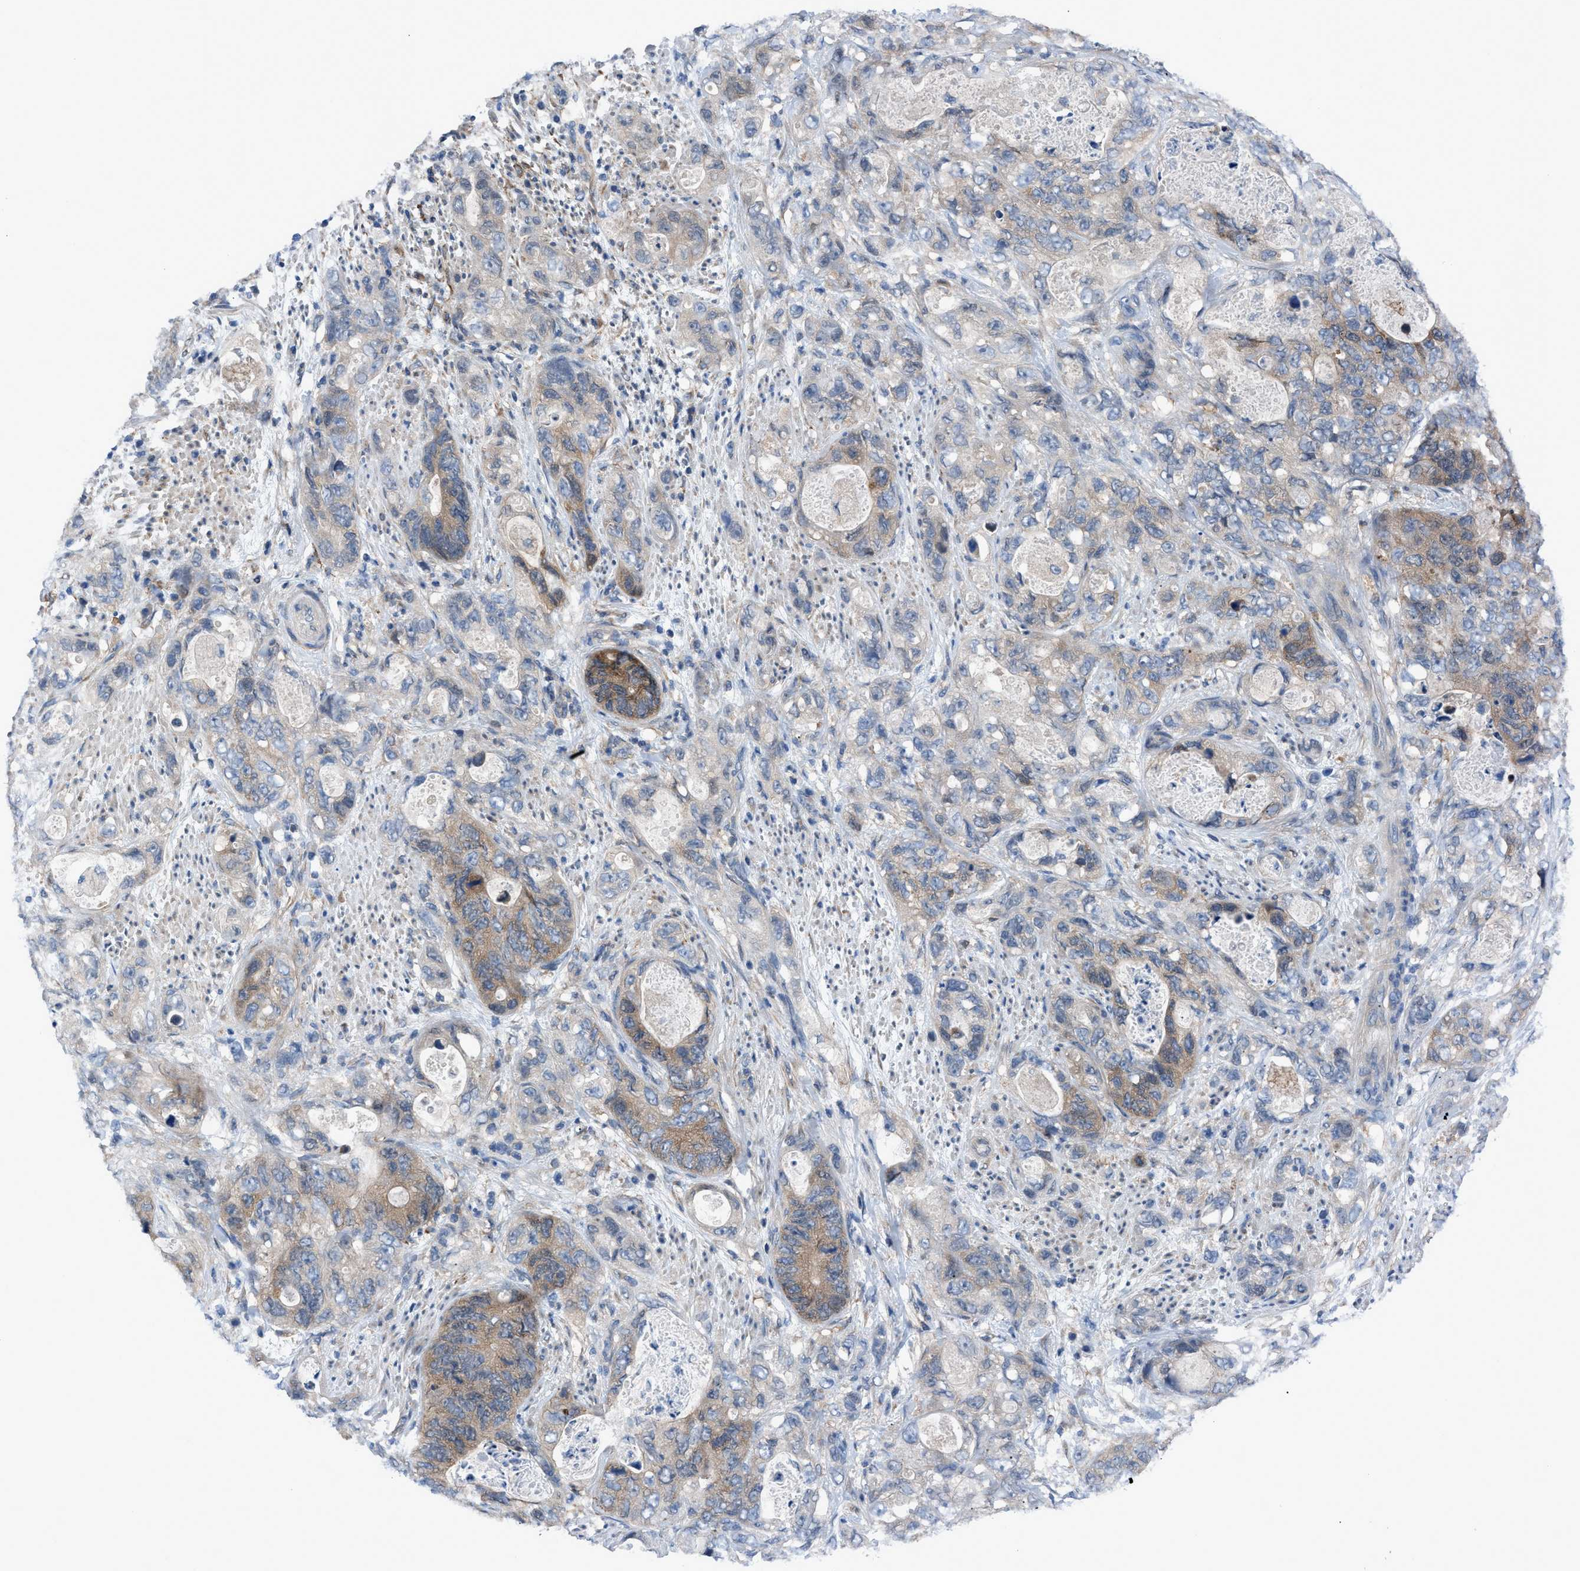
{"staining": {"intensity": "moderate", "quantity": "25%-75%", "location": "cytoplasmic/membranous"}, "tissue": "stomach cancer", "cell_type": "Tumor cells", "image_type": "cancer", "snomed": [{"axis": "morphology", "description": "Adenocarcinoma, NOS"}, {"axis": "topography", "description": "Stomach"}], "caption": "A brown stain shows moderate cytoplasmic/membranous expression of a protein in human stomach adenocarcinoma tumor cells.", "gene": "TMEM45B", "patient": {"sex": "female", "age": 89}}